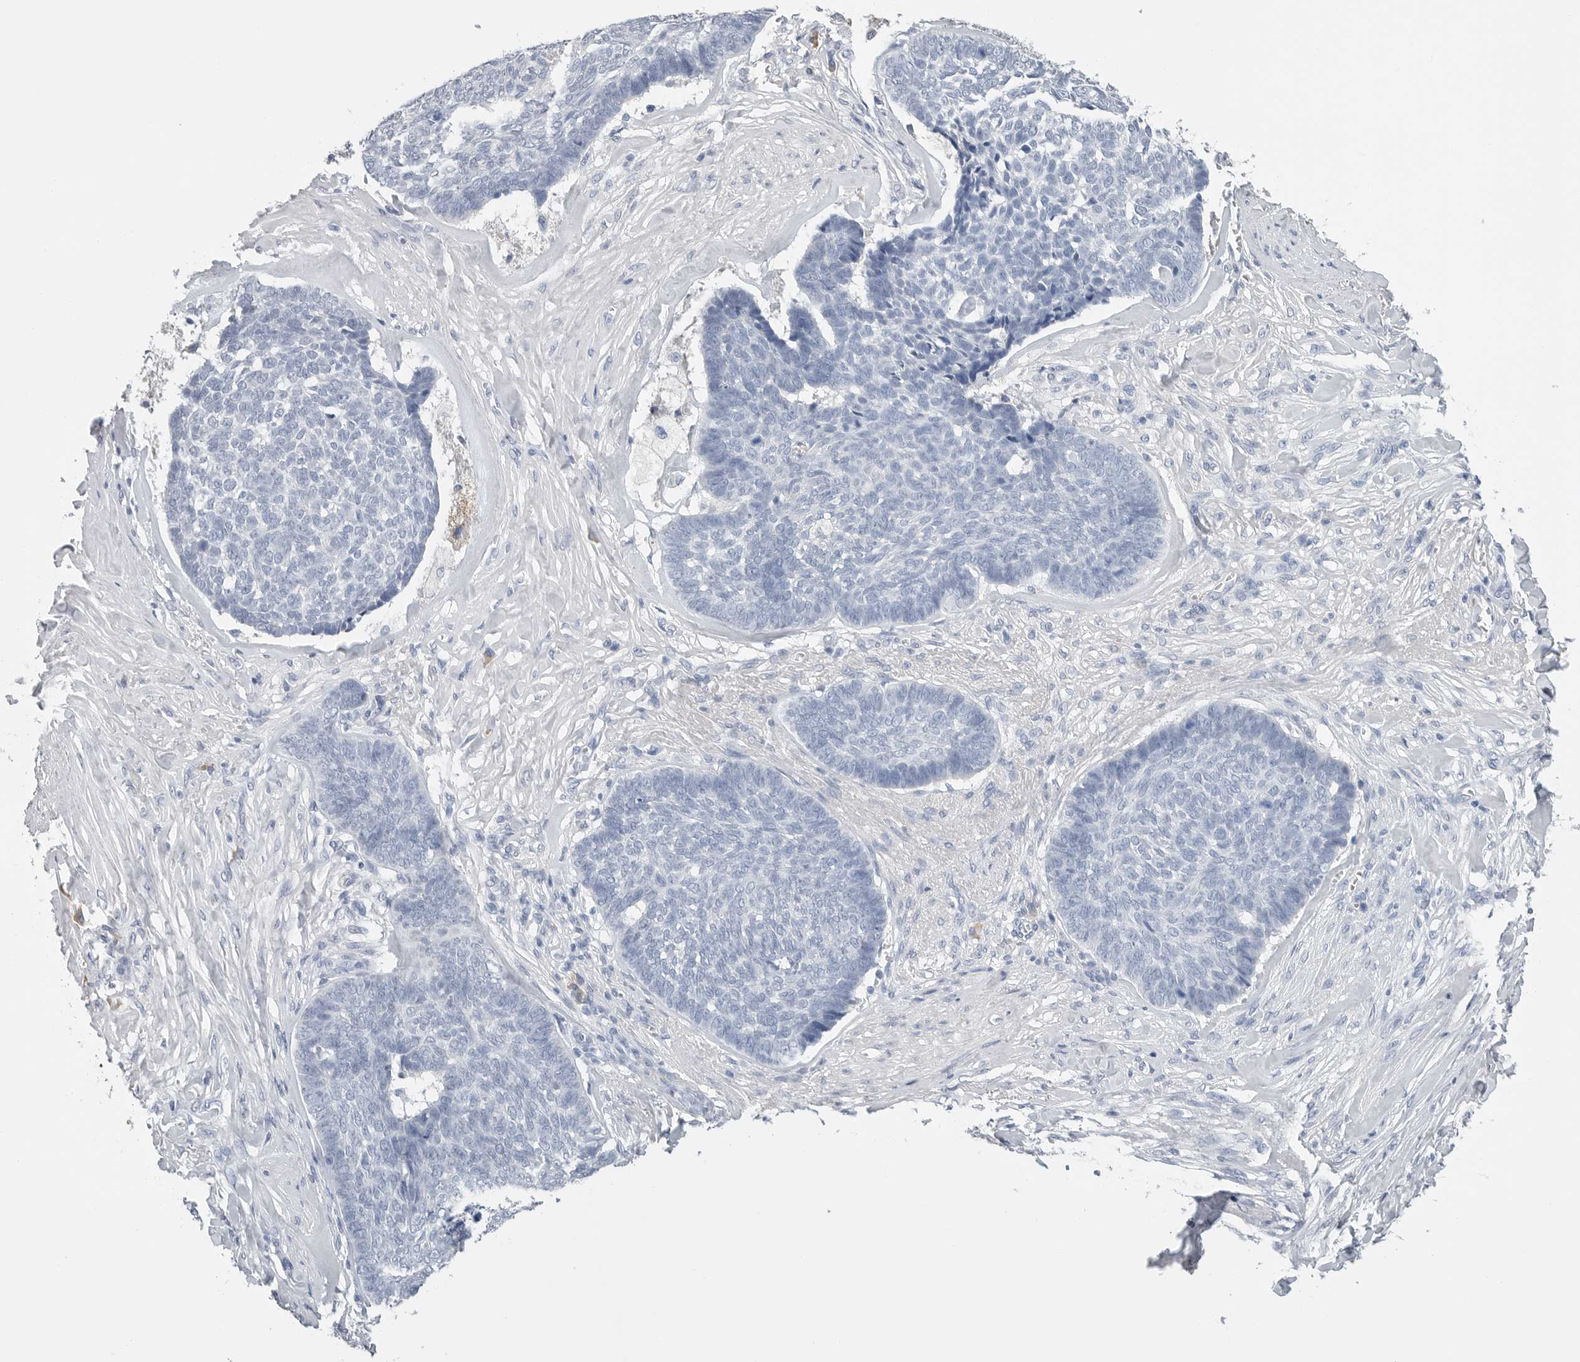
{"staining": {"intensity": "negative", "quantity": "none", "location": "none"}, "tissue": "skin cancer", "cell_type": "Tumor cells", "image_type": "cancer", "snomed": [{"axis": "morphology", "description": "Basal cell carcinoma"}, {"axis": "topography", "description": "Skin"}], "caption": "The IHC micrograph has no significant staining in tumor cells of basal cell carcinoma (skin) tissue. Brightfield microscopy of immunohistochemistry (IHC) stained with DAB (brown) and hematoxylin (blue), captured at high magnification.", "gene": "FABP6", "patient": {"sex": "male", "age": 84}}